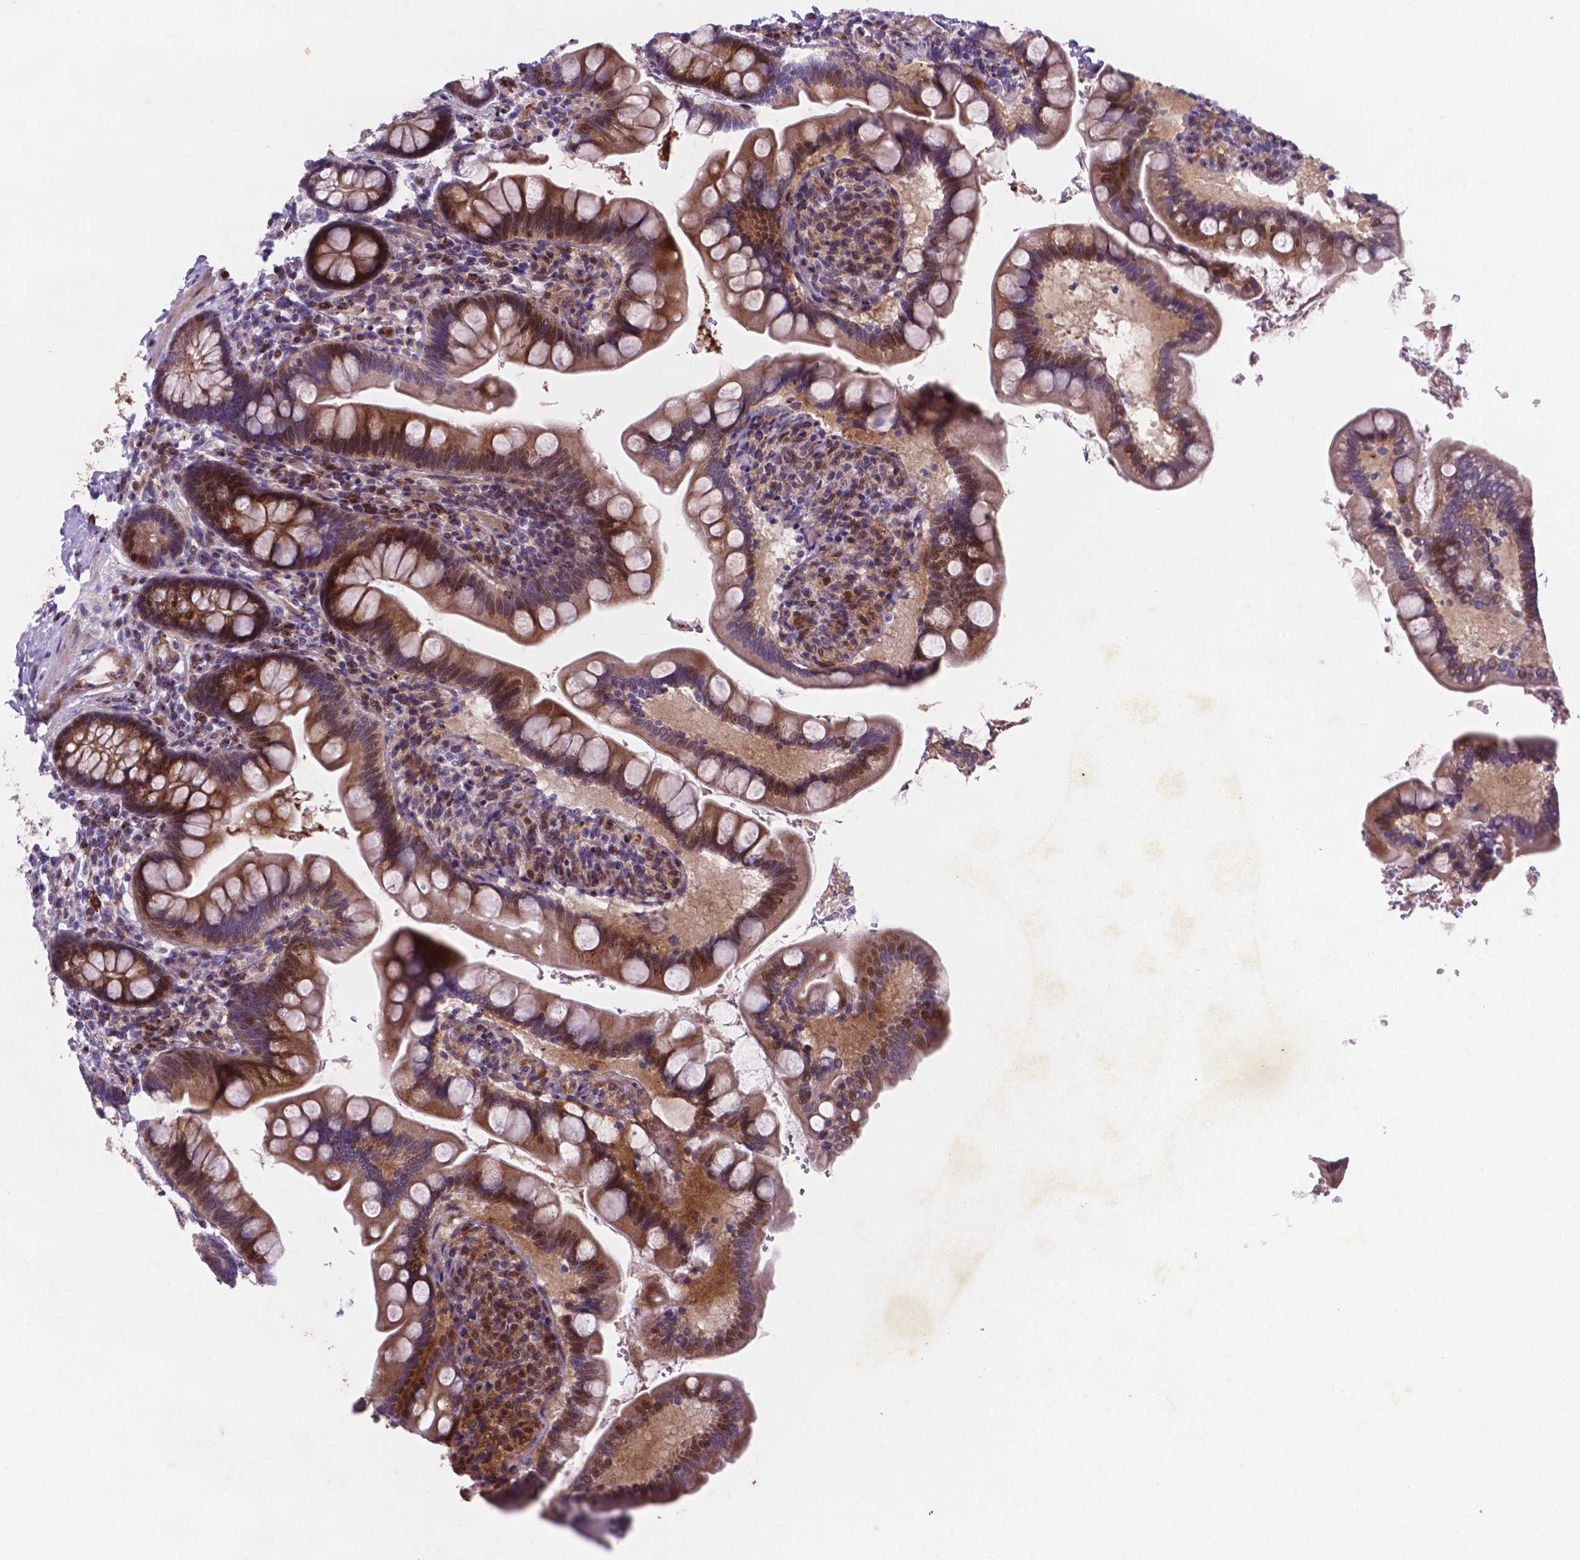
{"staining": {"intensity": "moderate", "quantity": ">75%", "location": "cytoplasmic/membranous,nuclear"}, "tissue": "small intestine", "cell_type": "Glandular cells", "image_type": "normal", "snomed": [{"axis": "morphology", "description": "Normal tissue, NOS"}, {"axis": "topography", "description": "Small intestine"}], "caption": "This is a photomicrograph of IHC staining of benign small intestine, which shows moderate positivity in the cytoplasmic/membranous,nuclear of glandular cells.", "gene": "TM4SF20", "patient": {"sex": "female", "age": 56}}